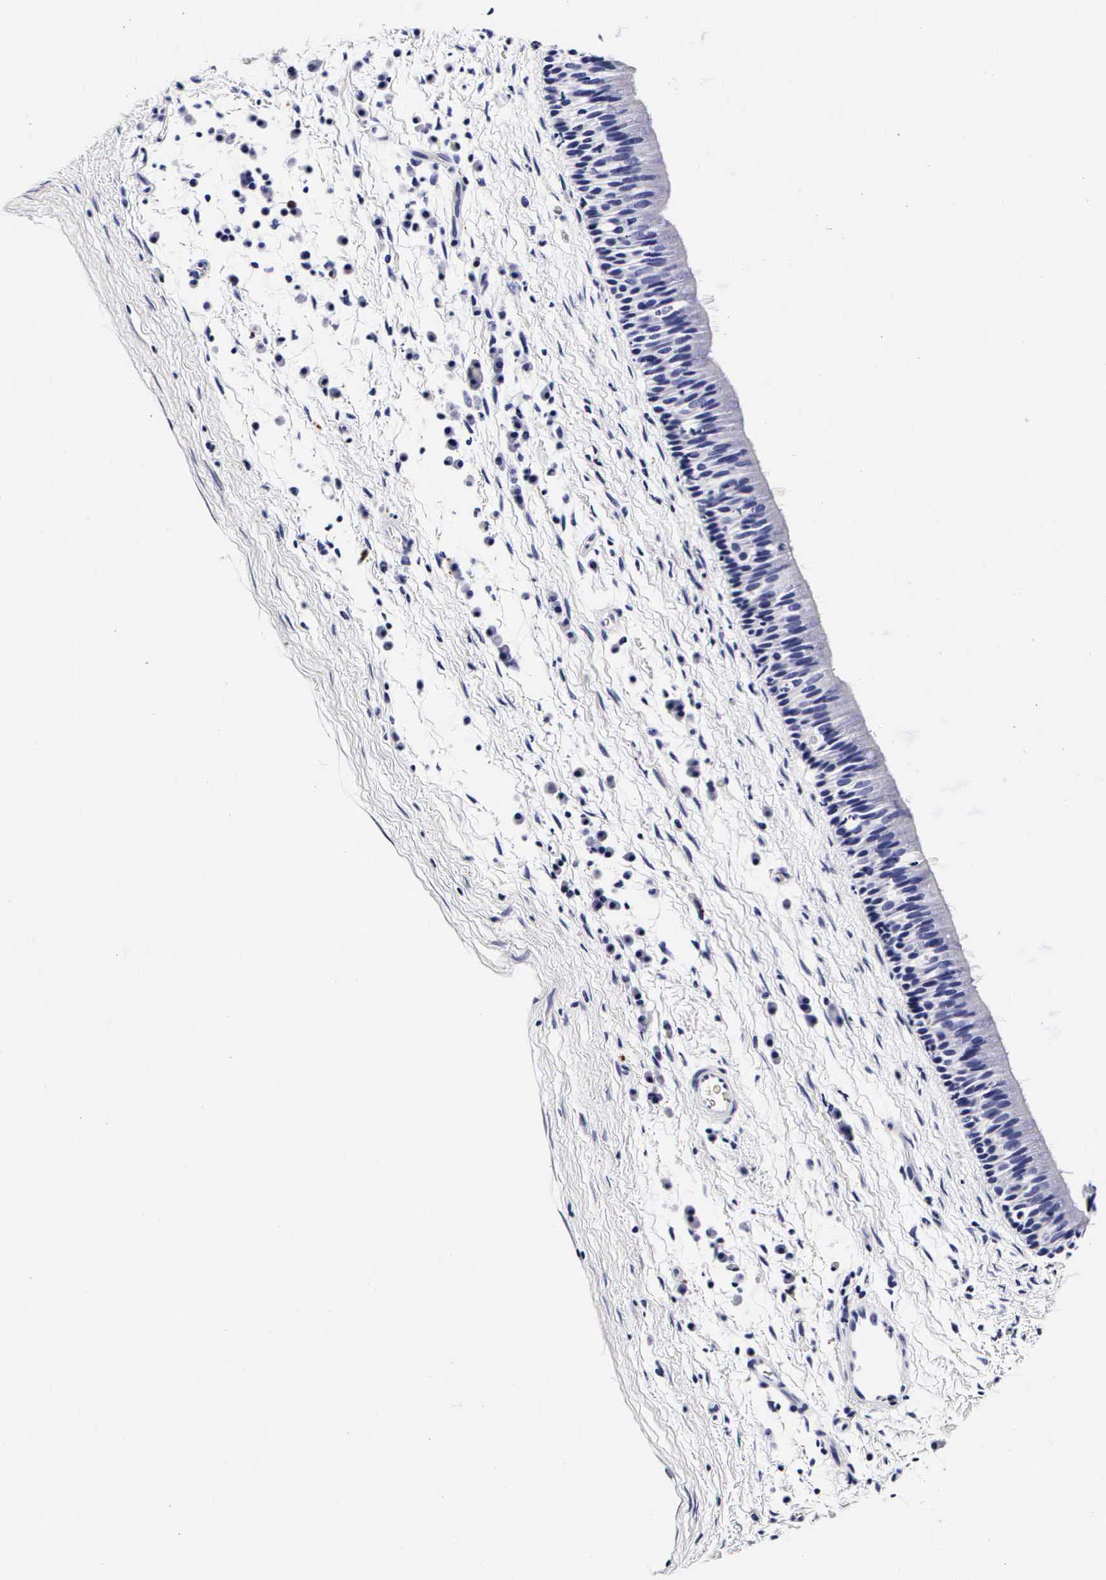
{"staining": {"intensity": "negative", "quantity": "none", "location": "none"}, "tissue": "nasopharynx", "cell_type": "Respiratory epithelial cells", "image_type": "normal", "snomed": [{"axis": "morphology", "description": "Normal tissue, NOS"}, {"axis": "topography", "description": "Nasopharynx"}], "caption": "High magnification brightfield microscopy of normal nasopharynx stained with DAB (3,3'-diaminobenzidine) (brown) and counterstained with hematoxylin (blue): respiratory epithelial cells show no significant expression. (DAB (3,3'-diaminobenzidine) immunohistochemistry (IHC) visualized using brightfield microscopy, high magnification).", "gene": "RNASE6", "patient": {"sex": "male", "age": 13}}